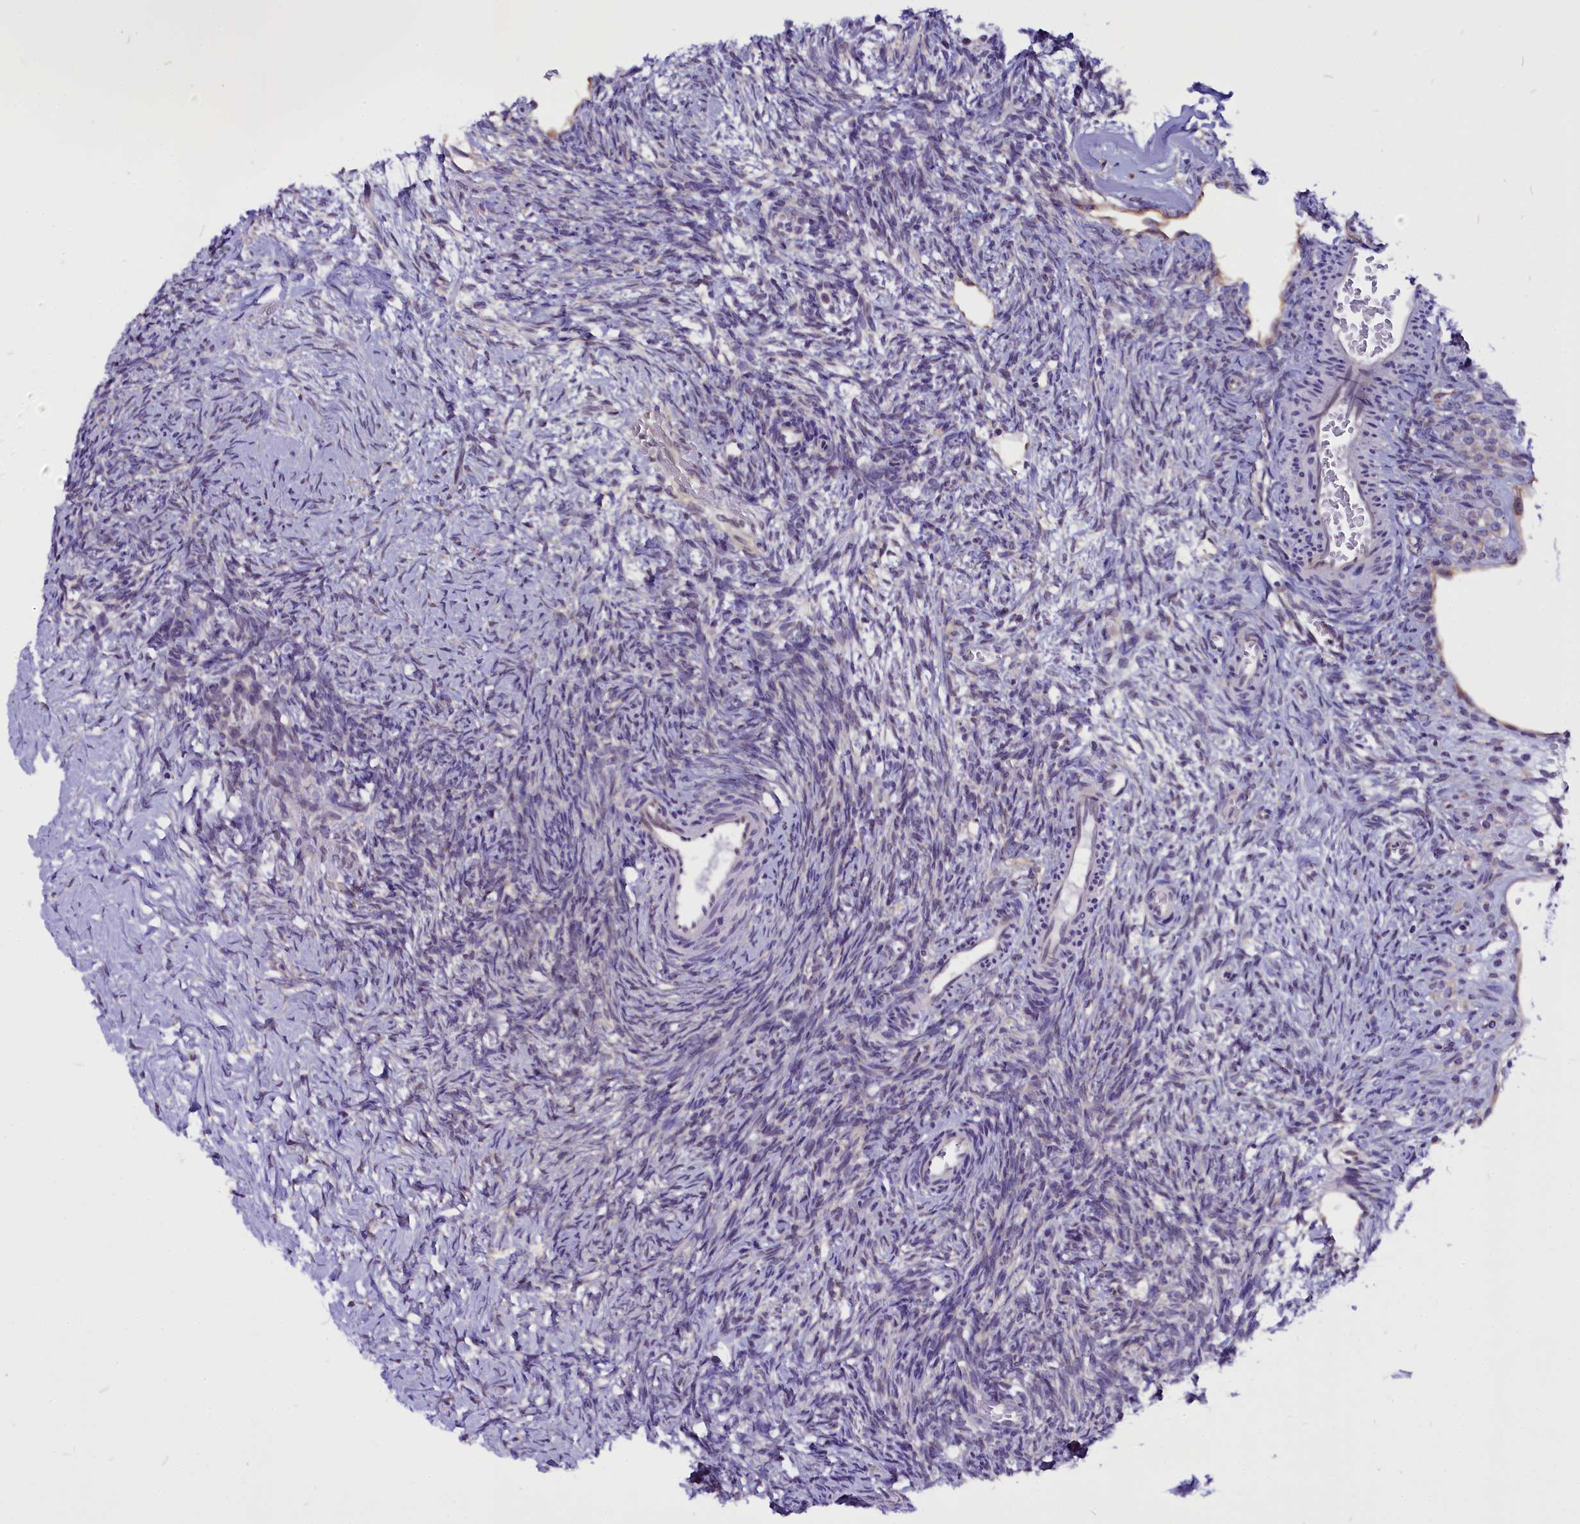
{"staining": {"intensity": "negative", "quantity": "none", "location": "none"}, "tissue": "ovary", "cell_type": "Ovarian stroma cells", "image_type": "normal", "snomed": [{"axis": "morphology", "description": "Normal tissue, NOS"}, {"axis": "topography", "description": "Ovary"}], "caption": "The micrograph reveals no staining of ovarian stroma cells in normal ovary. Brightfield microscopy of immunohistochemistry (IHC) stained with DAB (brown) and hematoxylin (blue), captured at high magnification.", "gene": "CEP170", "patient": {"sex": "female", "age": 39}}